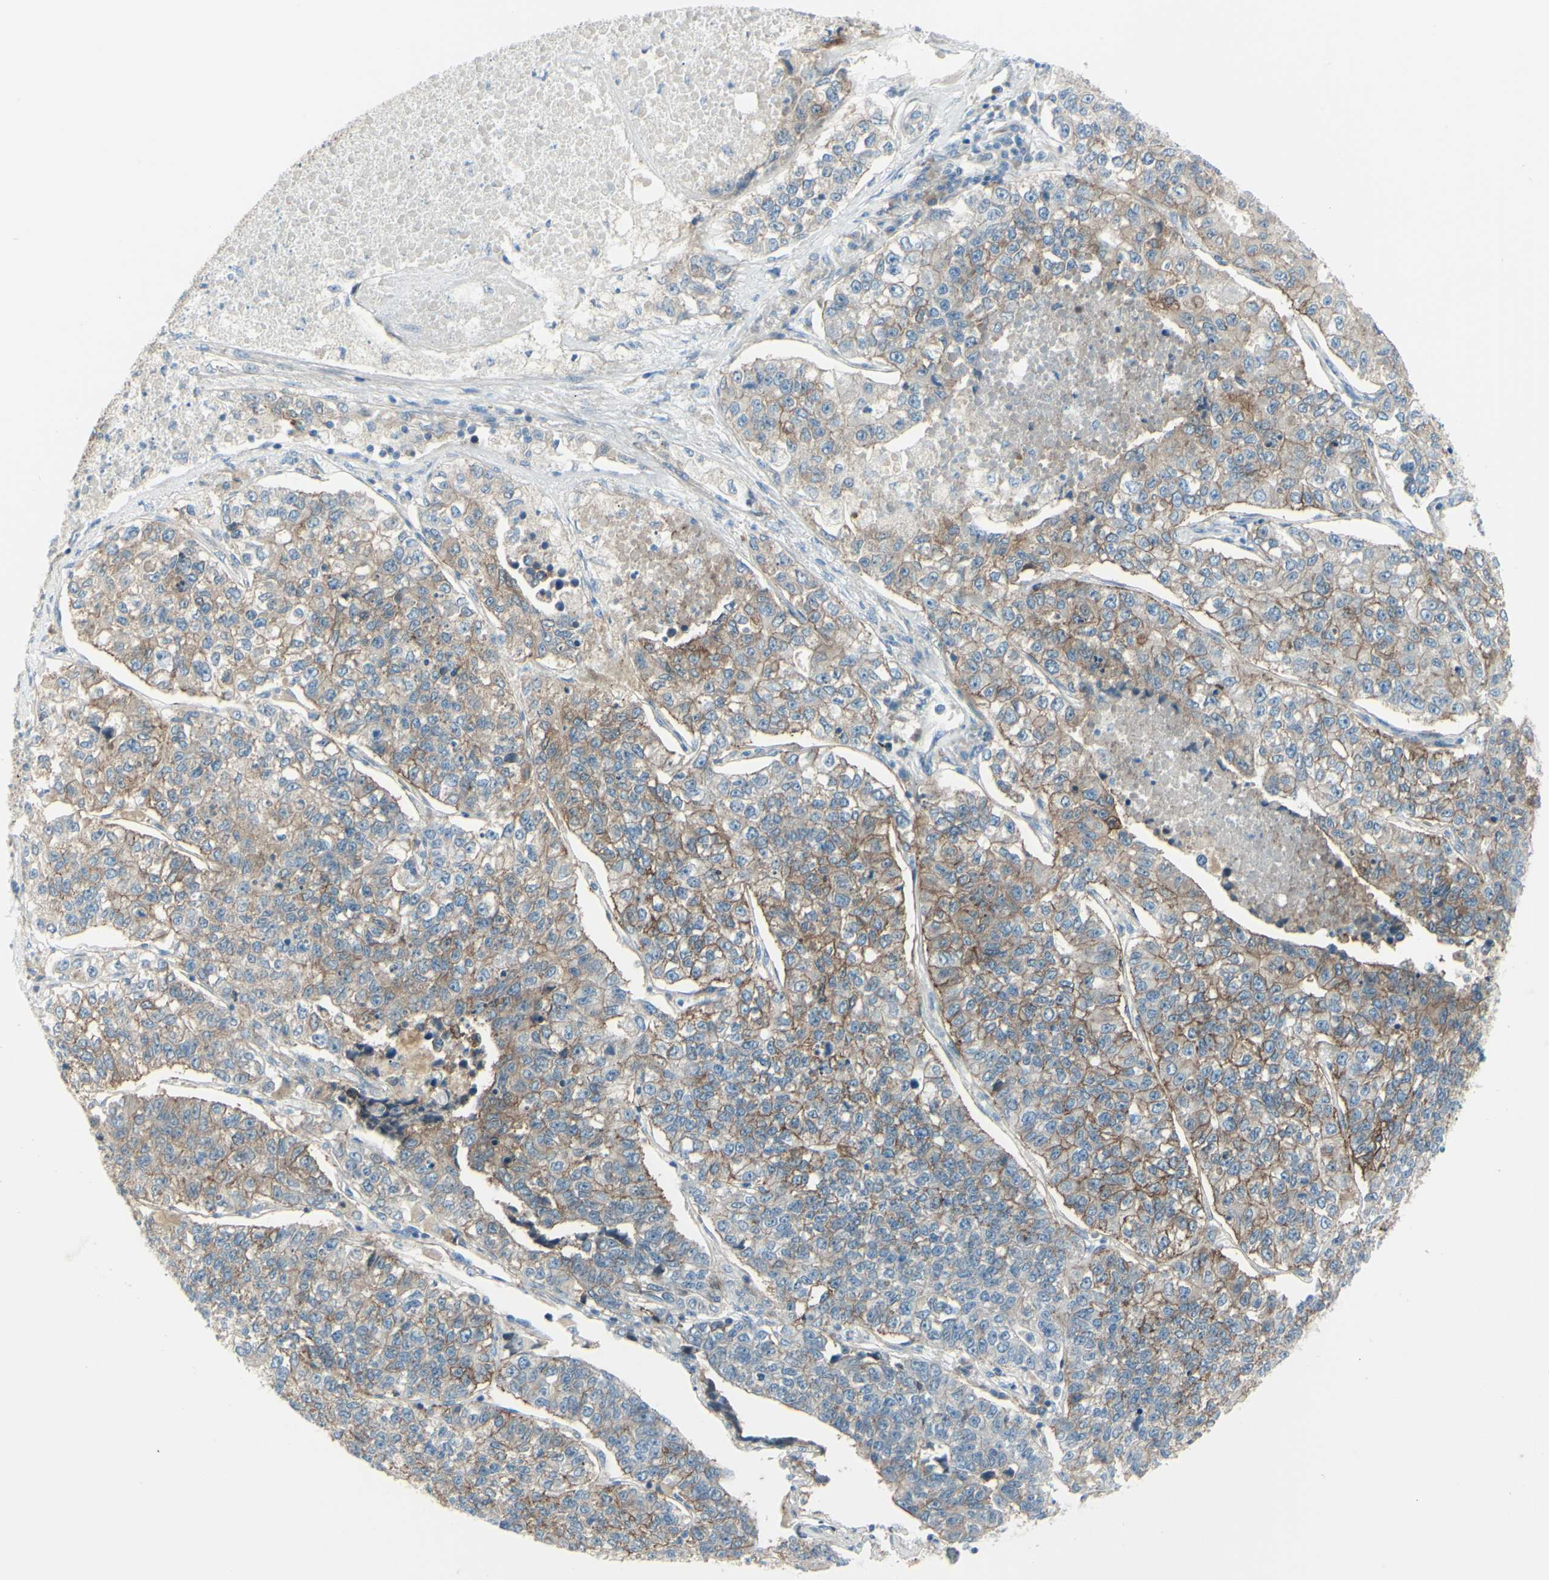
{"staining": {"intensity": "moderate", "quantity": ">75%", "location": "cytoplasmic/membranous"}, "tissue": "lung cancer", "cell_type": "Tumor cells", "image_type": "cancer", "snomed": [{"axis": "morphology", "description": "Adenocarcinoma, NOS"}, {"axis": "topography", "description": "Lung"}], "caption": "Tumor cells exhibit medium levels of moderate cytoplasmic/membranous expression in about >75% of cells in human lung adenocarcinoma. Nuclei are stained in blue.", "gene": "LRRK1", "patient": {"sex": "male", "age": 49}}